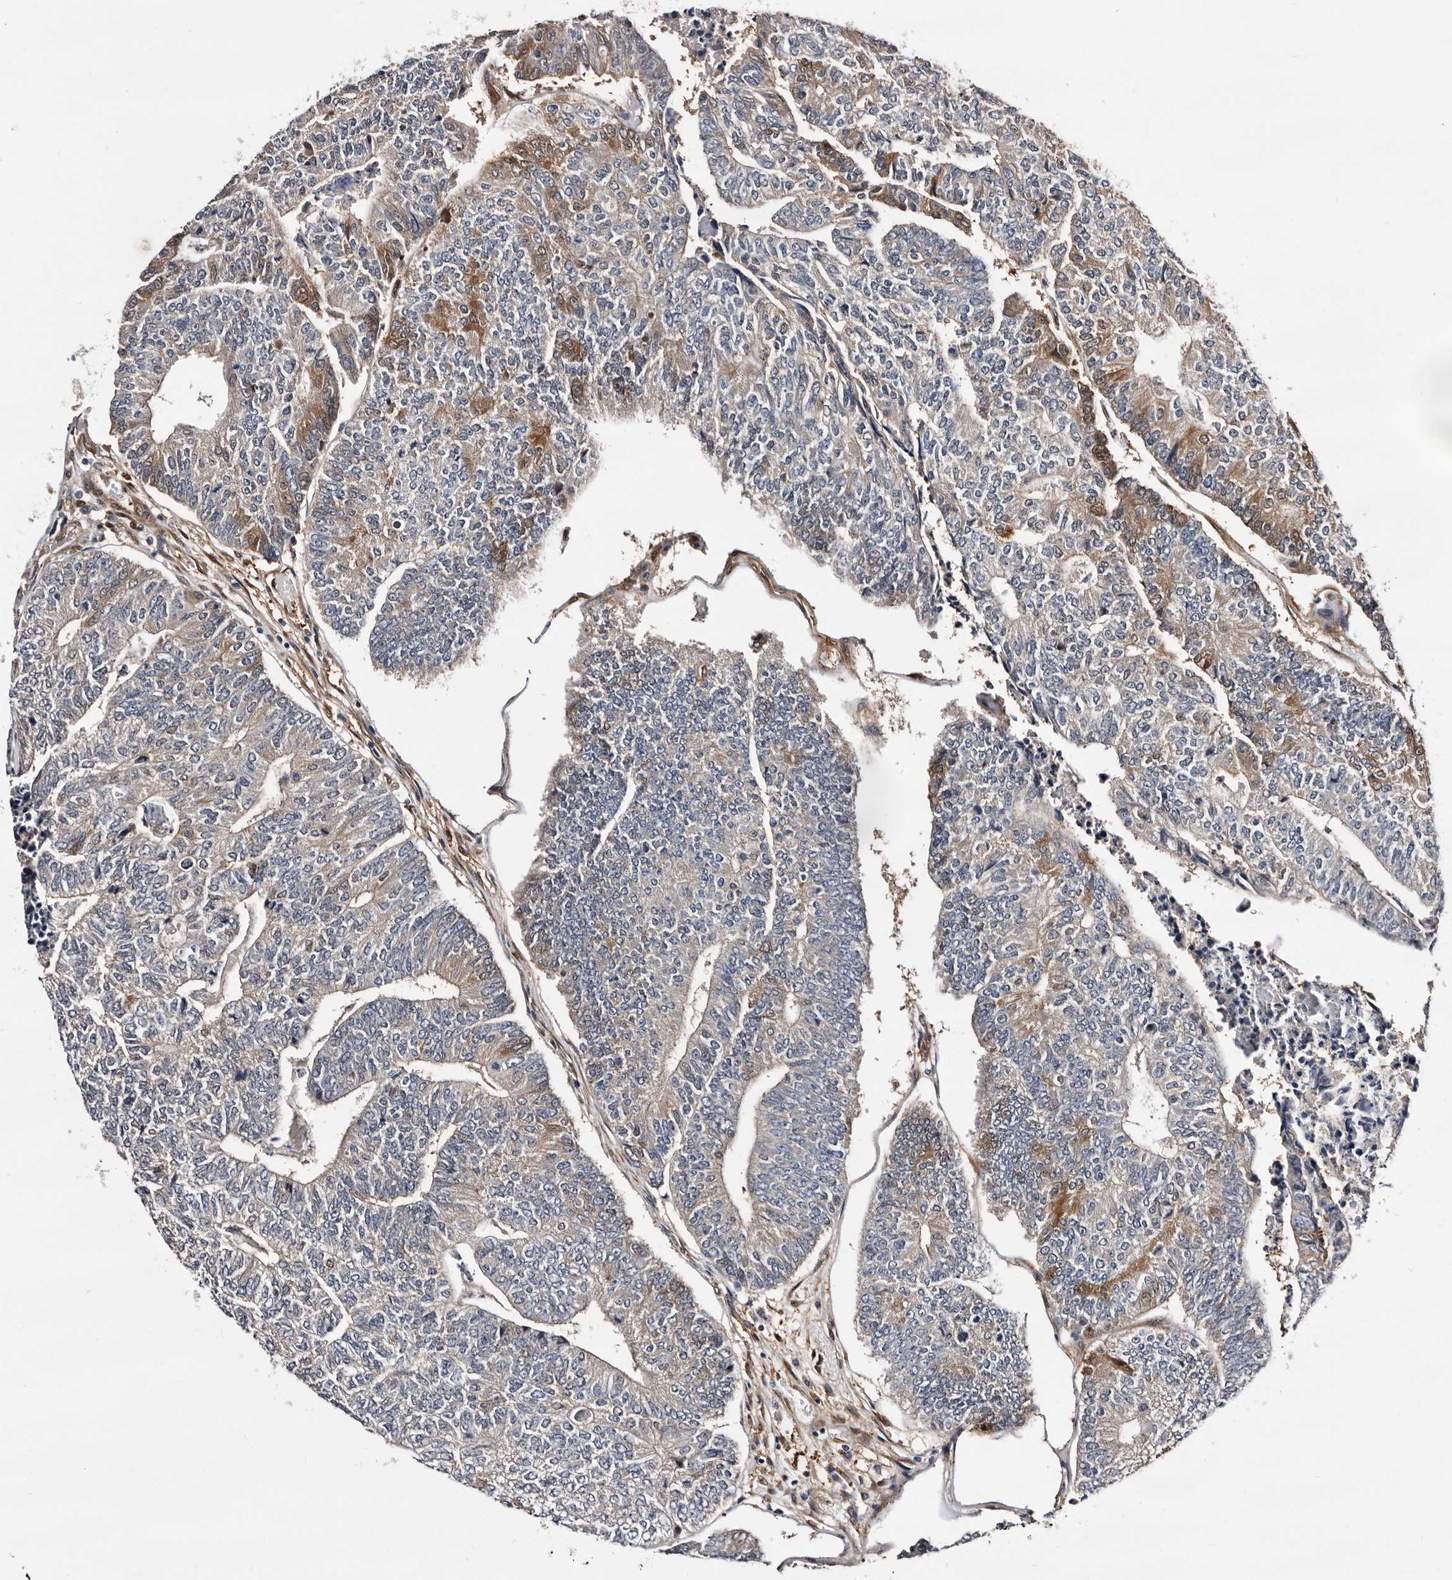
{"staining": {"intensity": "moderate", "quantity": "<25%", "location": "cytoplasmic/membranous"}, "tissue": "colorectal cancer", "cell_type": "Tumor cells", "image_type": "cancer", "snomed": [{"axis": "morphology", "description": "Adenocarcinoma, NOS"}, {"axis": "topography", "description": "Colon"}], "caption": "Immunohistochemical staining of colorectal adenocarcinoma displays low levels of moderate cytoplasmic/membranous protein expression in approximately <25% of tumor cells.", "gene": "TP53I3", "patient": {"sex": "female", "age": 67}}